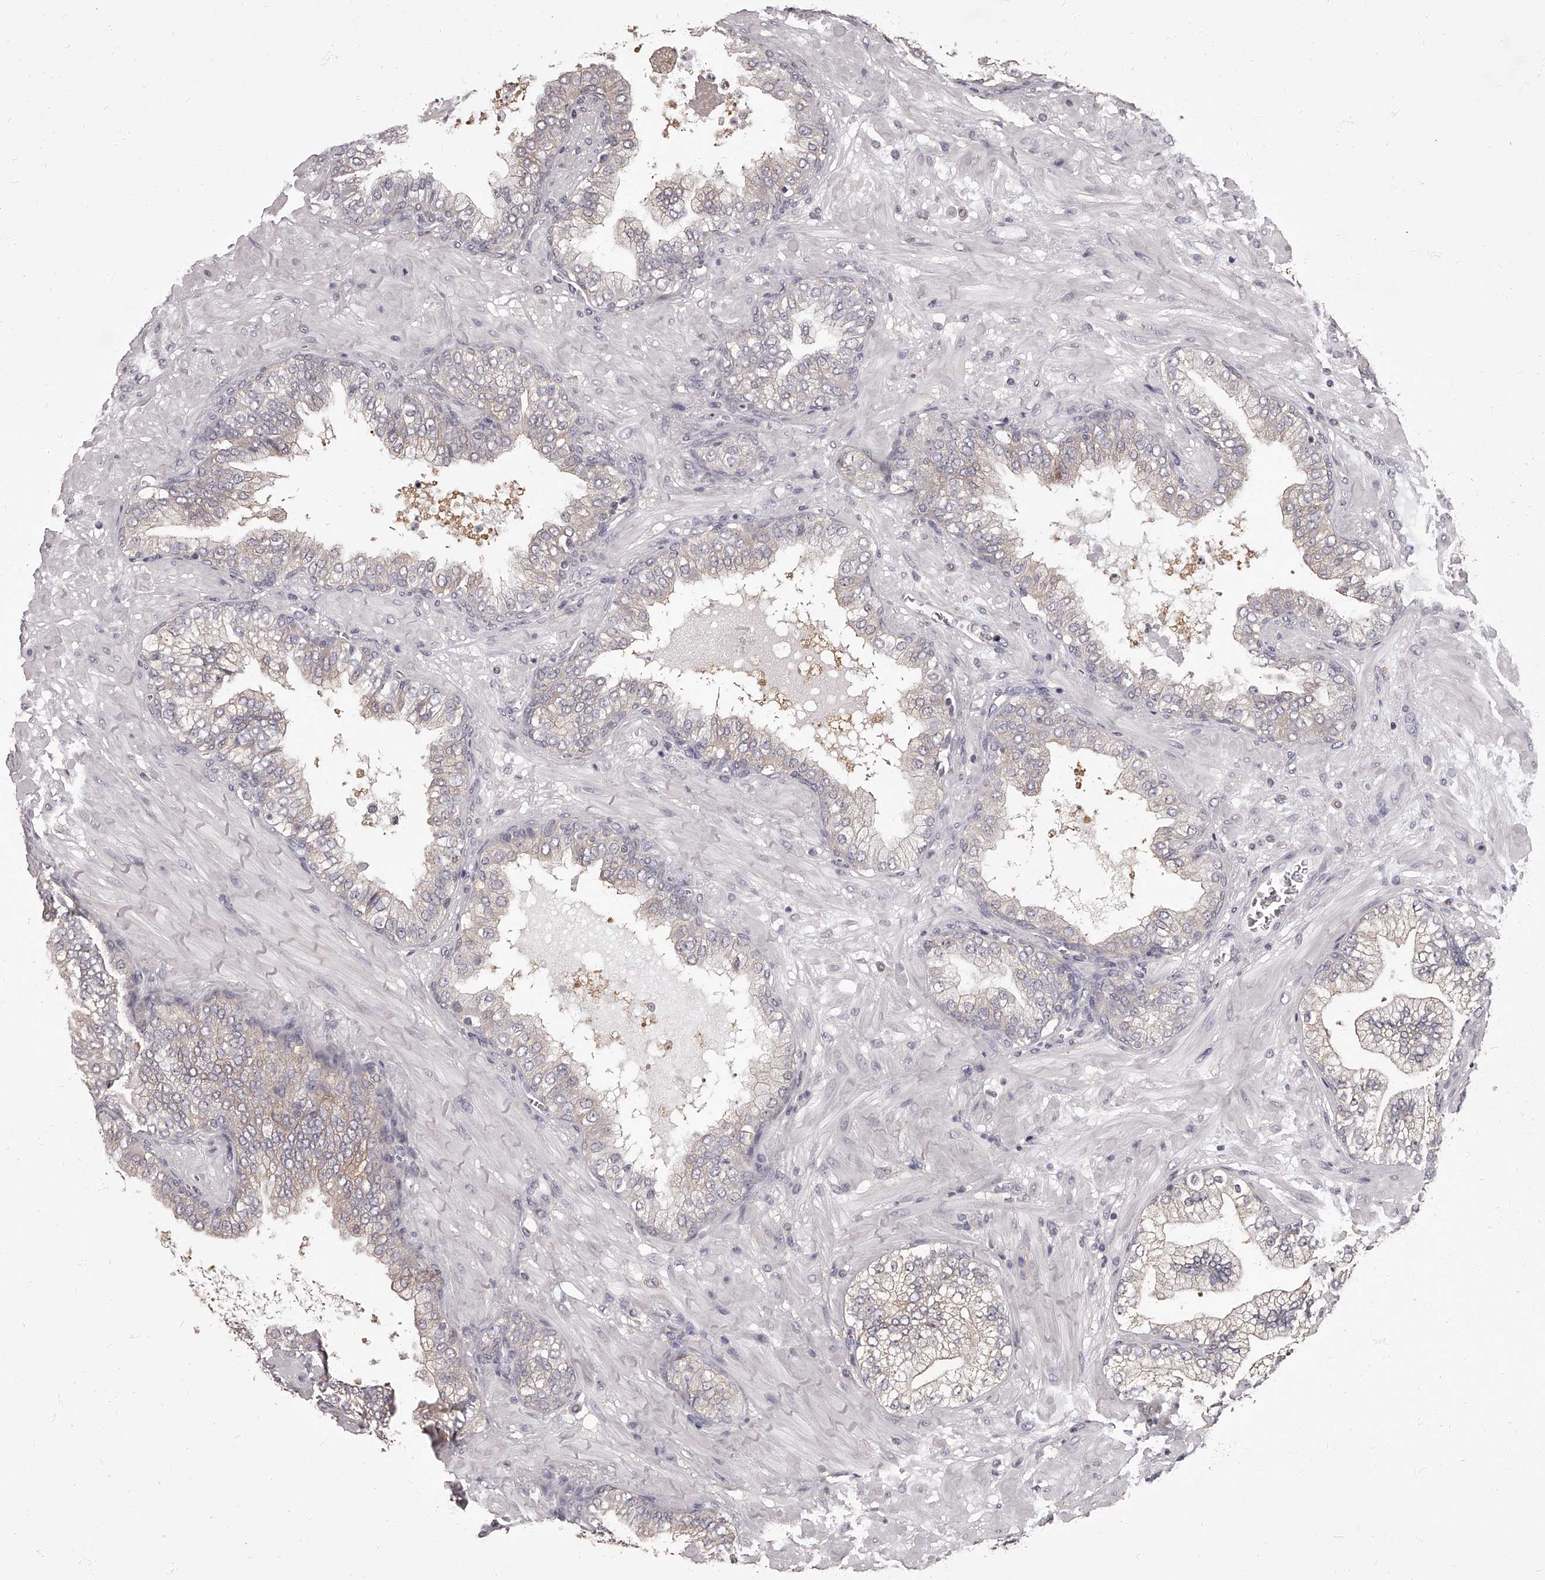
{"staining": {"intensity": "moderate", "quantity": "<25%", "location": "cytoplasmic/membranous"}, "tissue": "prostate cancer", "cell_type": "Tumor cells", "image_type": "cancer", "snomed": [{"axis": "morphology", "description": "Adenocarcinoma, High grade"}, {"axis": "topography", "description": "Prostate"}], "caption": "A high-resolution image shows IHC staining of high-grade adenocarcinoma (prostate), which displays moderate cytoplasmic/membranous staining in approximately <25% of tumor cells. The staining is performed using DAB brown chromogen to label protein expression. The nuclei are counter-stained blue using hematoxylin.", "gene": "APEH", "patient": {"sex": "male", "age": 59}}